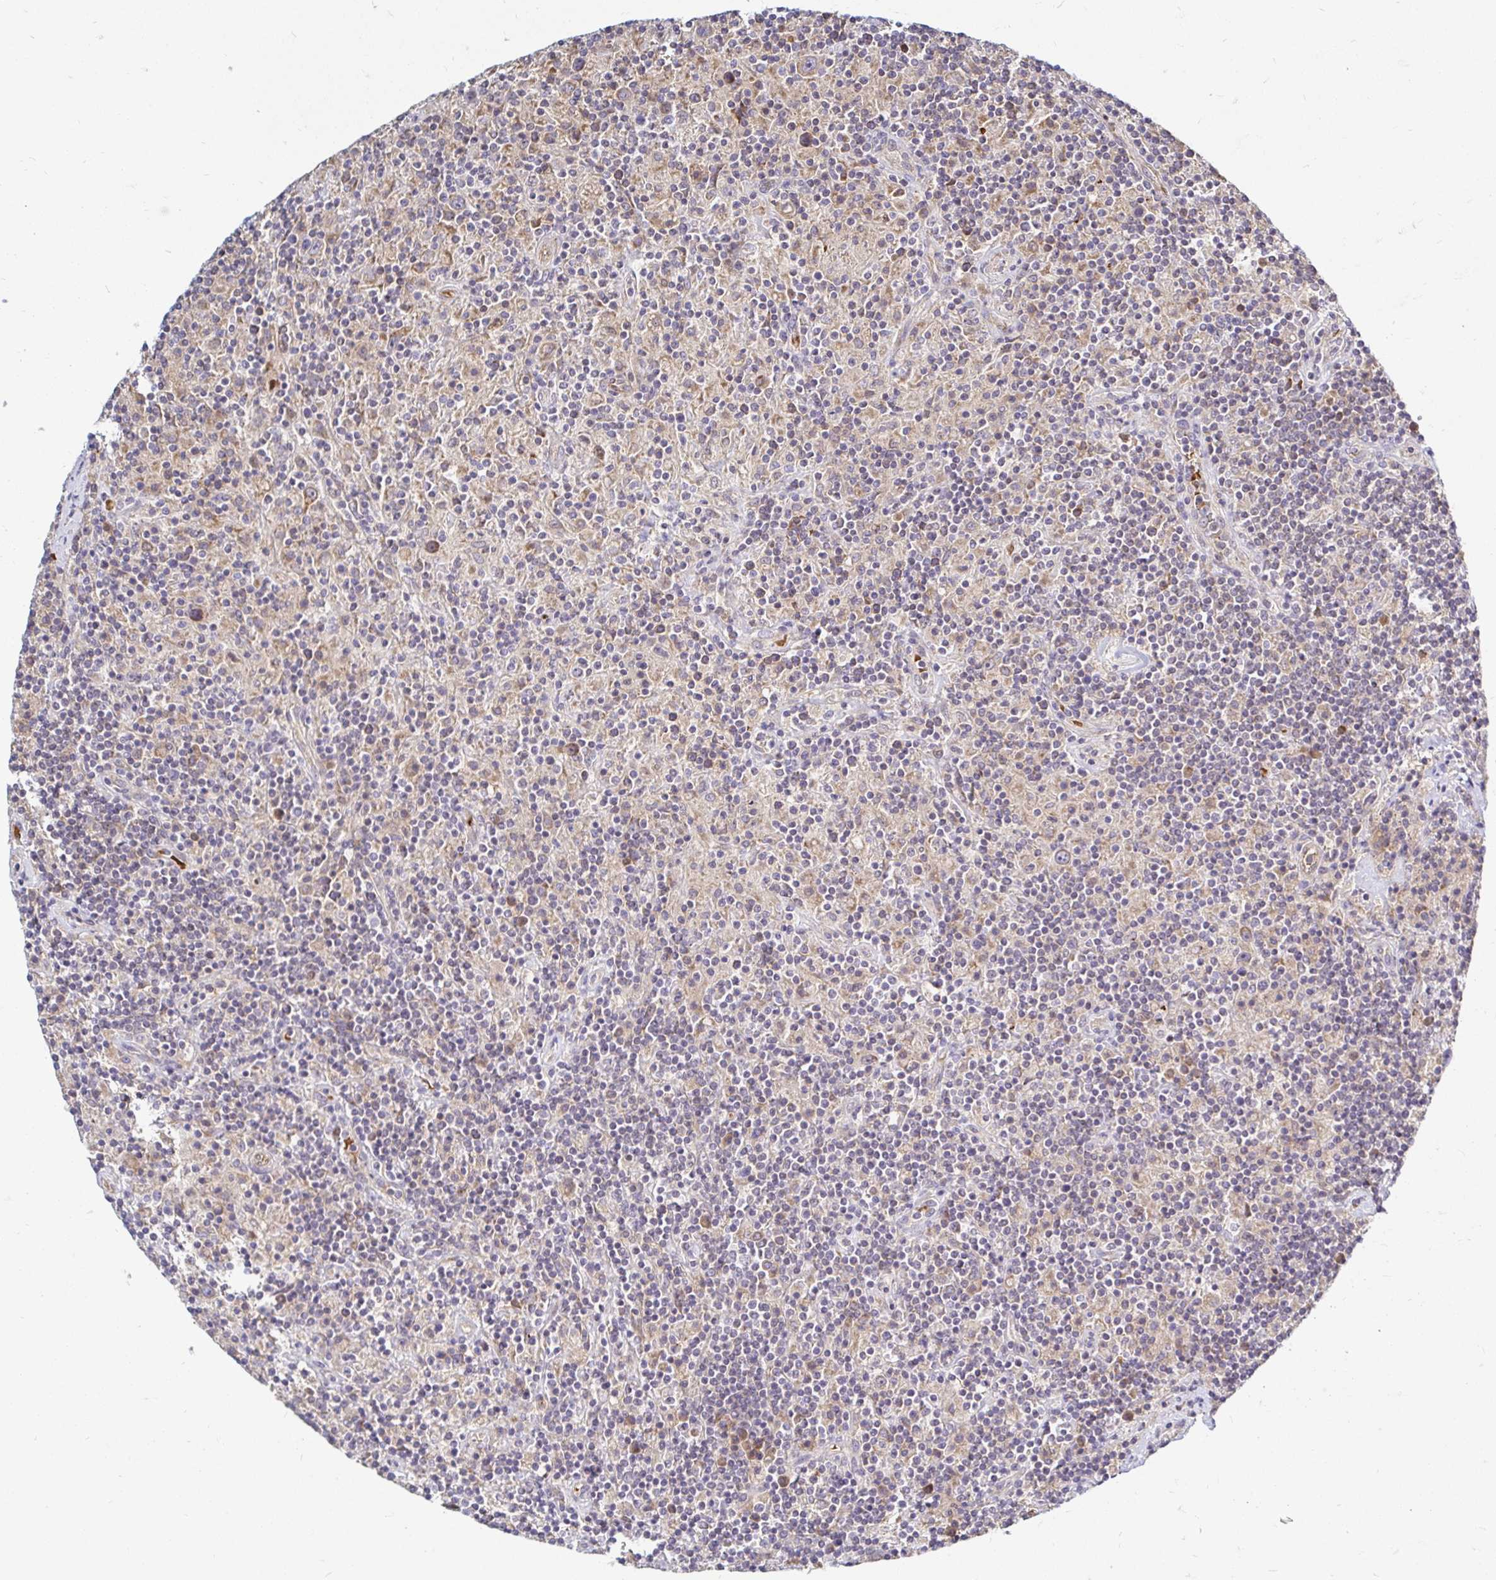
{"staining": {"intensity": "moderate", "quantity": "25%-75%", "location": "cytoplasmic/membranous"}, "tissue": "lymphoma", "cell_type": "Tumor cells", "image_type": "cancer", "snomed": [{"axis": "morphology", "description": "Hodgkin's disease, NOS"}, {"axis": "topography", "description": "Lymph node"}], "caption": "Hodgkin's disease was stained to show a protein in brown. There is medium levels of moderate cytoplasmic/membranous staining in approximately 25%-75% of tumor cells.", "gene": "ARHGEF37", "patient": {"sex": "male", "age": 70}}